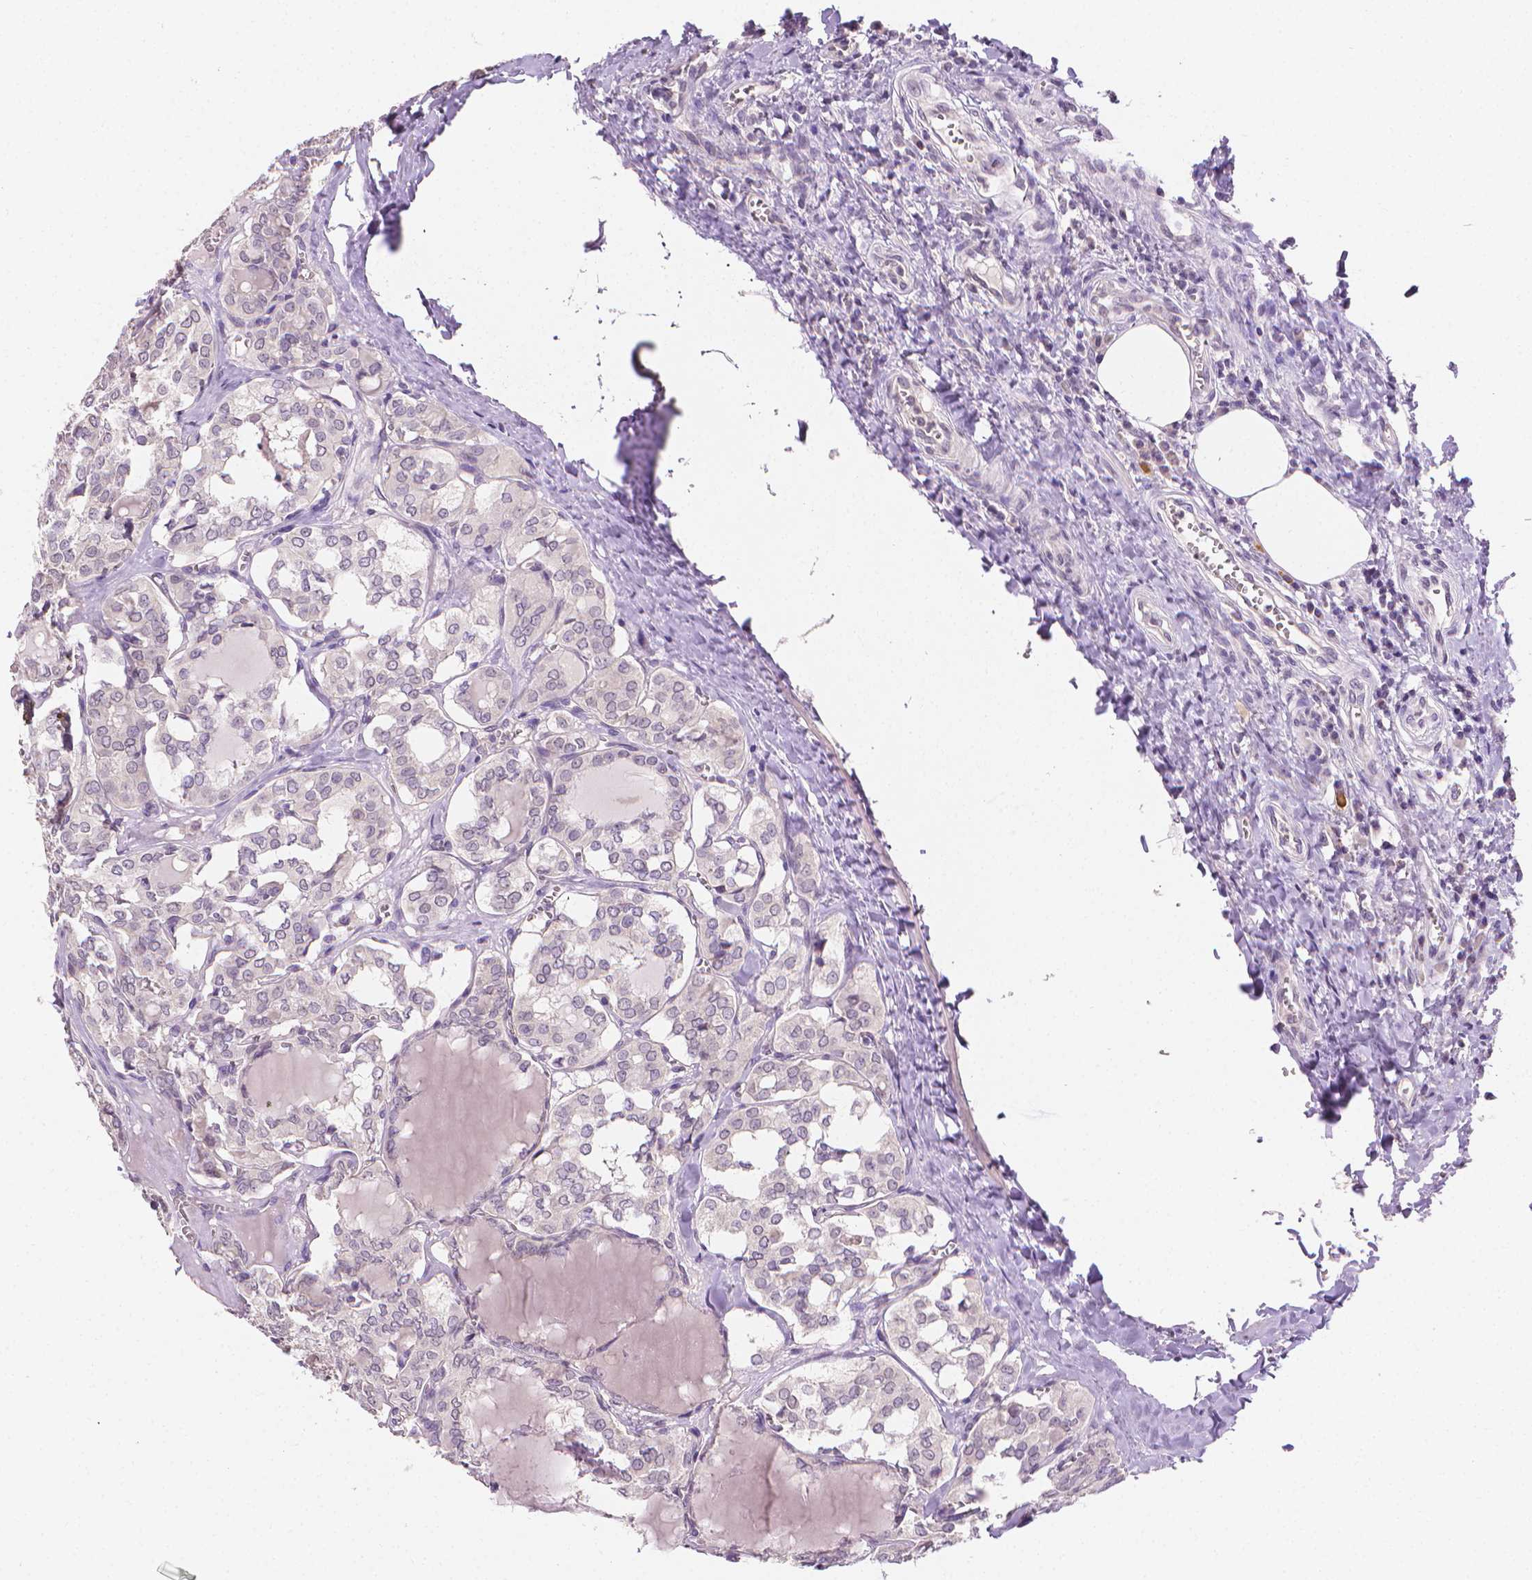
{"staining": {"intensity": "negative", "quantity": "none", "location": "none"}, "tissue": "thyroid cancer", "cell_type": "Tumor cells", "image_type": "cancer", "snomed": [{"axis": "morphology", "description": "Papillary adenocarcinoma, NOS"}, {"axis": "topography", "description": "Thyroid gland"}], "caption": "Protein analysis of thyroid papillary adenocarcinoma shows no significant positivity in tumor cells.", "gene": "FASN", "patient": {"sex": "female", "age": 41}}